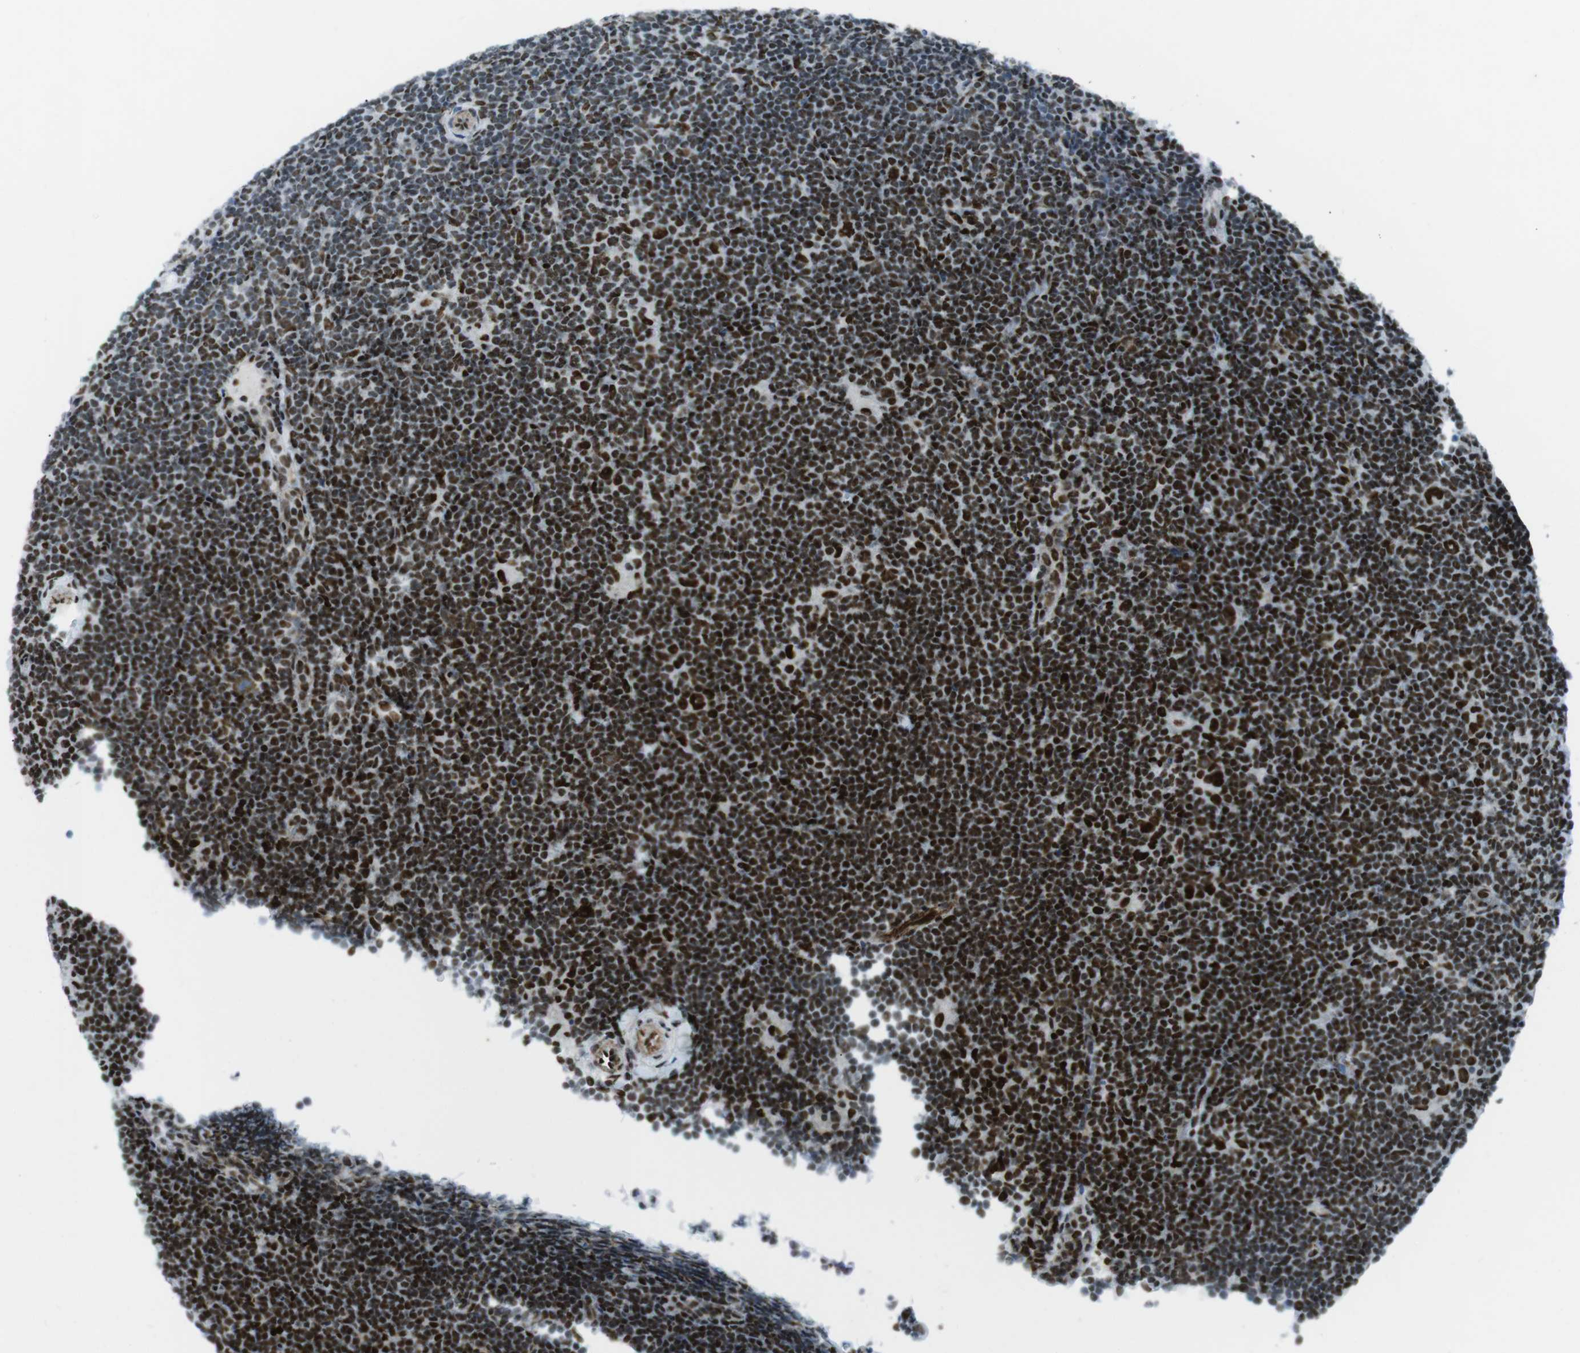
{"staining": {"intensity": "strong", "quantity": ">75%", "location": "nuclear"}, "tissue": "lymphoma", "cell_type": "Tumor cells", "image_type": "cancer", "snomed": [{"axis": "morphology", "description": "Hodgkin's disease, NOS"}, {"axis": "topography", "description": "Lymph node"}], "caption": "DAB (3,3'-diaminobenzidine) immunohistochemical staining of human lymphoma exhibits strong nuclear protein positivity in about >75% of tumor cells.", "gene": "ARID1A", "patient": {"sex": "female", "age": 57}}